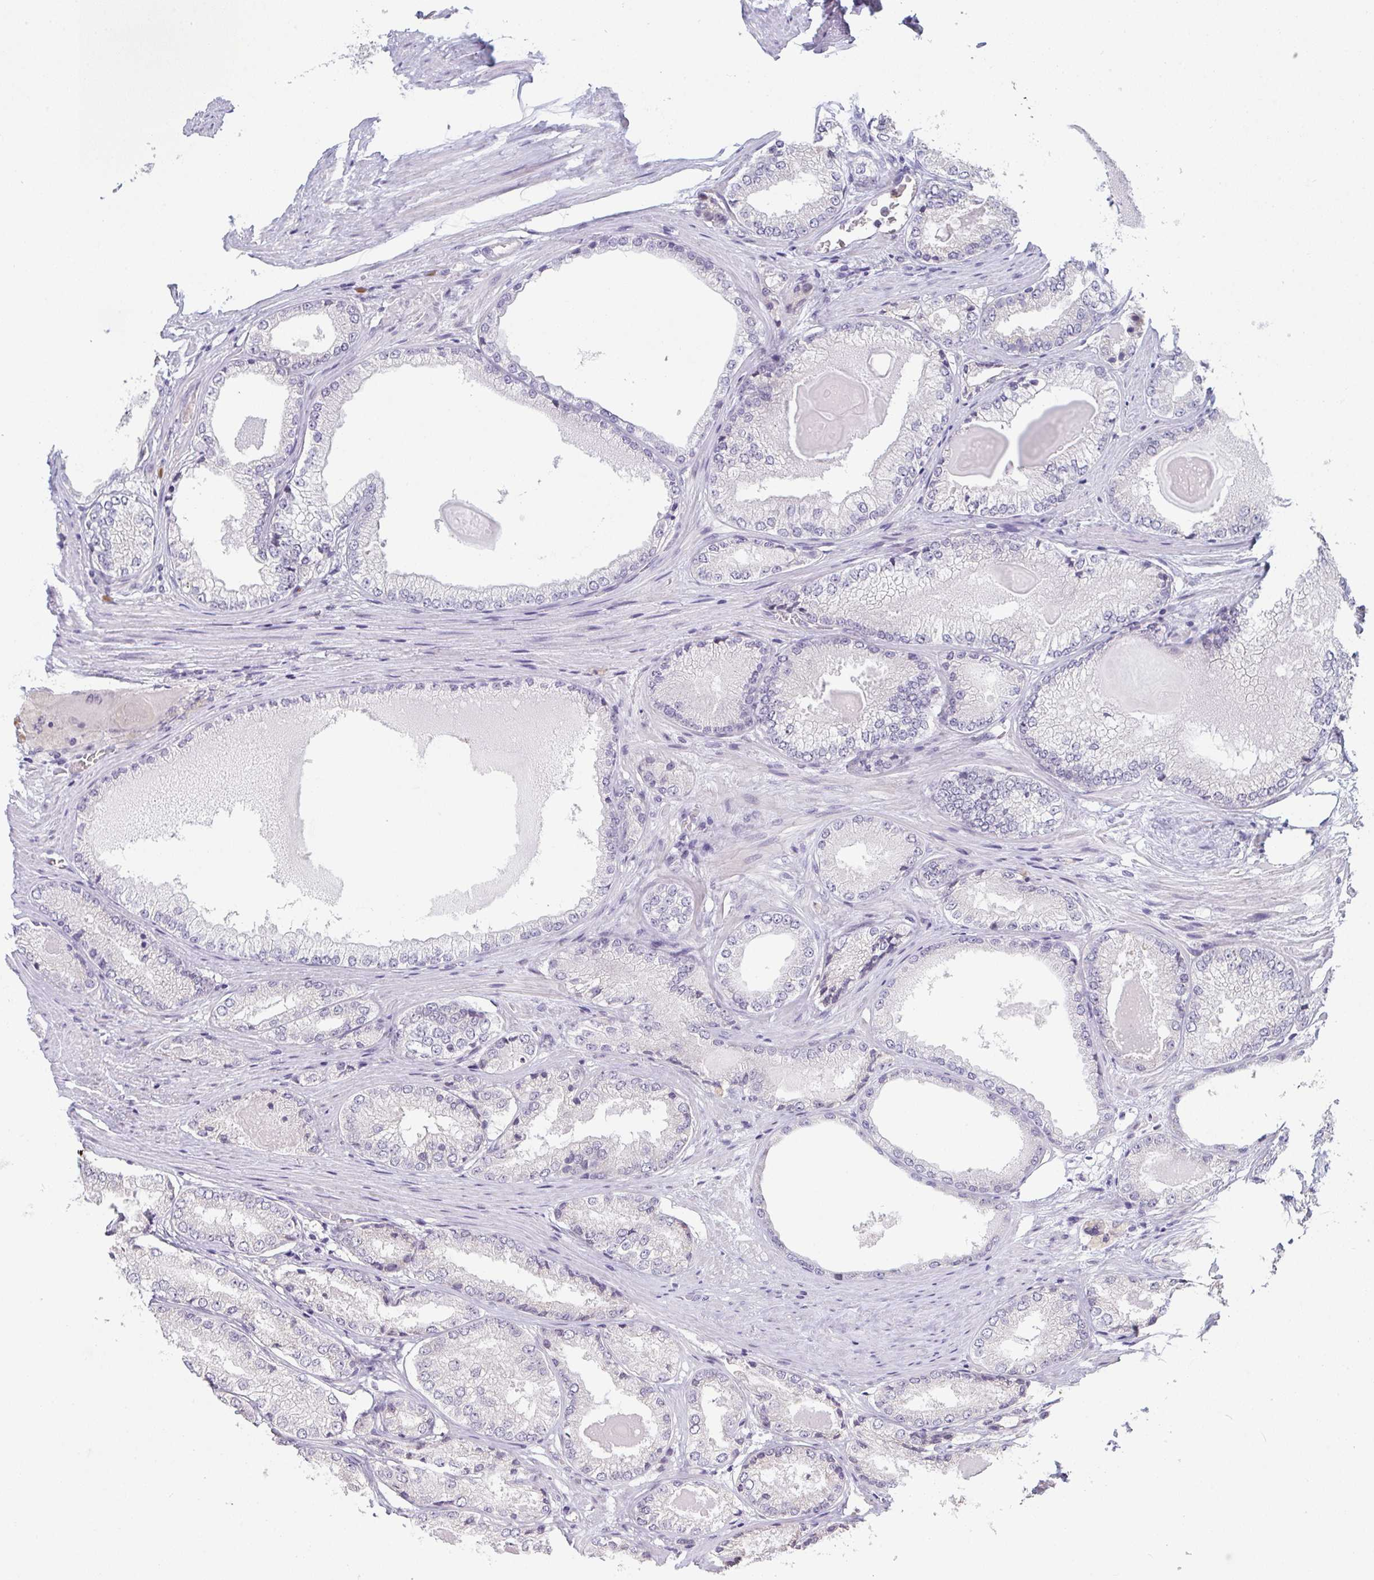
{"staining": {"intensity": "negative", "quantity": "none", "location": "none"}, "tissue": "prostate cancer", "cell_type": "Tumor cells", "image_type": "cancer", "snomed": [{"axis": "morphology", "description": "Adenocarcinoma, NOS"}, {"axis": "morphology", "description": "Adenocarcinoma, Low grade"}, {"axis": "topography", "description": "Prostate"}], "caption": "IHC histopathology image of neoplastic tissue: human prostate cancer stained with DAB exhibits no significant protein expression in tumor cells.", "gene": "RIOK1", "patient": {"sex": "male", "age": 68}}